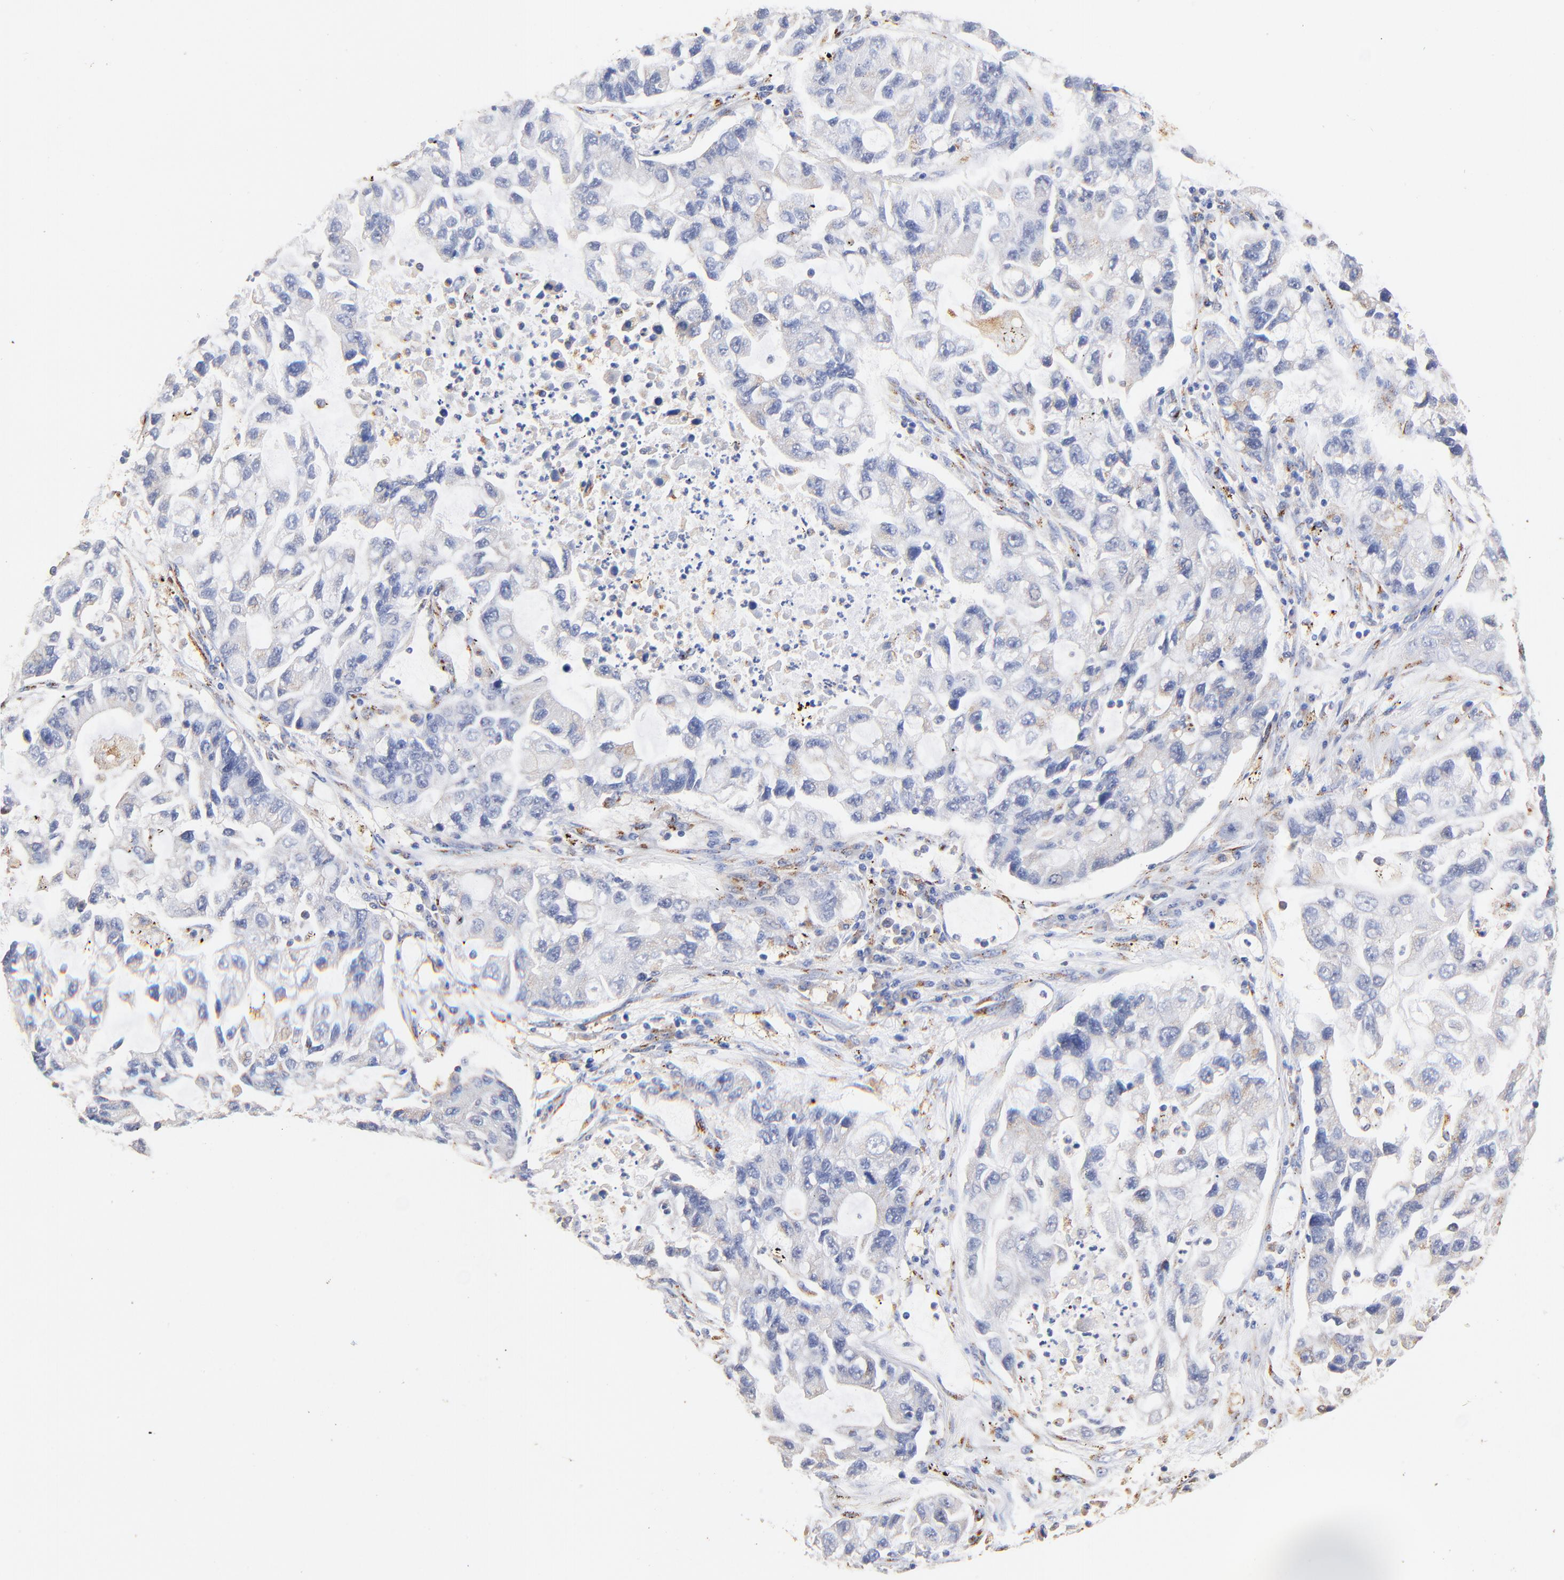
{"staining": {"intensity": "negative", "quantity": "none", "location": "none"}, "tissue": "lung cancer", "cell_type": "Tumor cells", "image_type": "cancer", "snomed": [{"axis": "morphology", "description": "Adenocarcinoma, NOS"}, {"axis": "topography", "description": "Lung"}], "caption": "Image shows no significant protein expression in tumor cells of lung cancer (adenocarcinoma). (DAB immunohistochemistry (IHC), high magnification).", "gene": "FMNL3", "patient": {"sex": "female", "age": 51}}